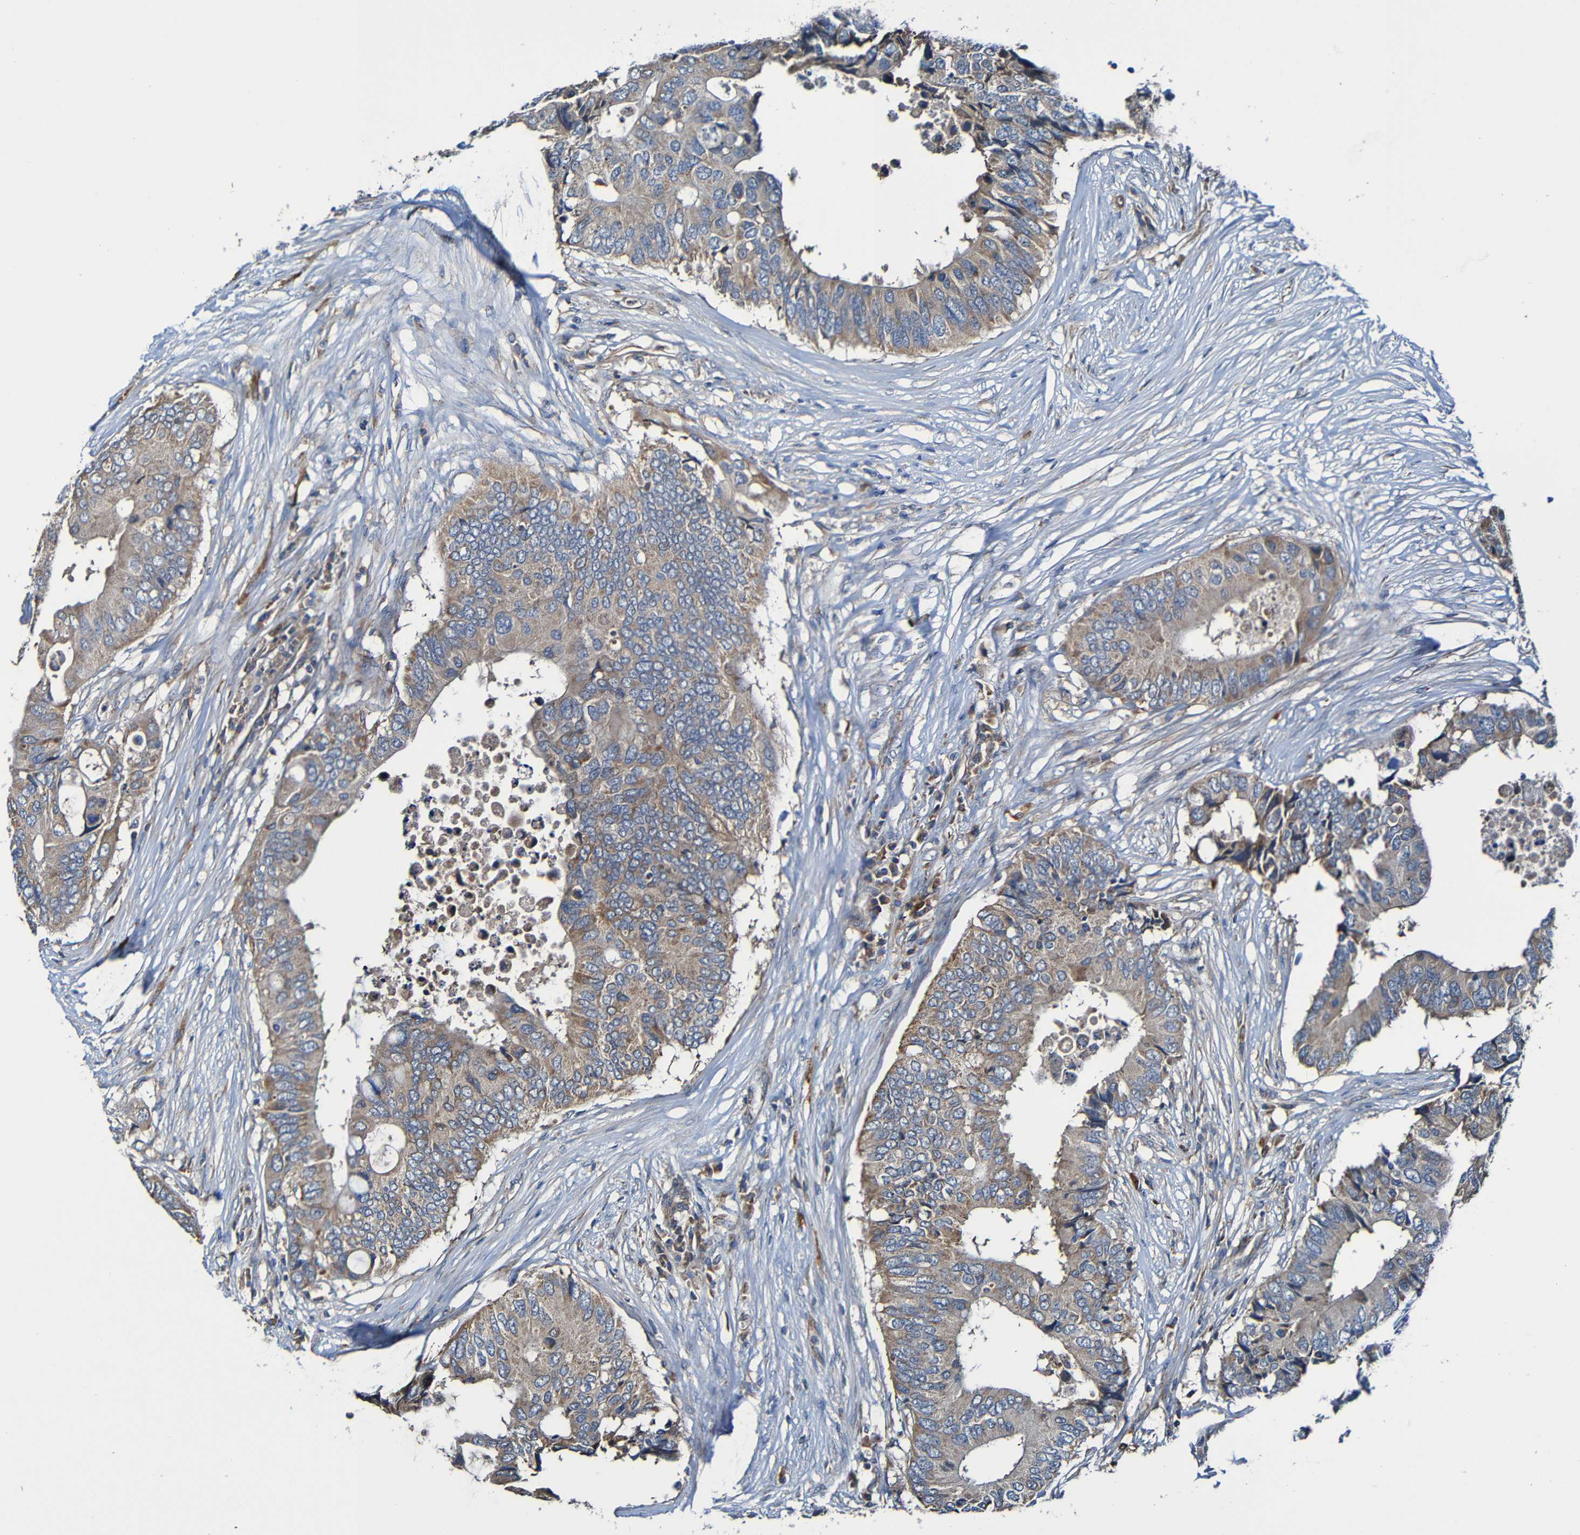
{"staining": {"intensity": "moderate", "quantity": "25%-75%", "location": "cytoplasmic/membranous"}, "tissue": "colorectal cancer", "cell_type": "Tumor cells", "image_type": "cancer", "snomed": [{"axis": "morphology", "description": "Adenocarcinoma, NOS"}, {"axis": "topography", "description": "Colon"}], "caption": "Immunohistochemical staining of colorectal adenocarcinoma reveals moderate cytoplasmic/membranous protein positivity in about 25%-75% of tumor cells.", "gene": "ADAM15", "patient": {"sex": "male", "age": 71}}